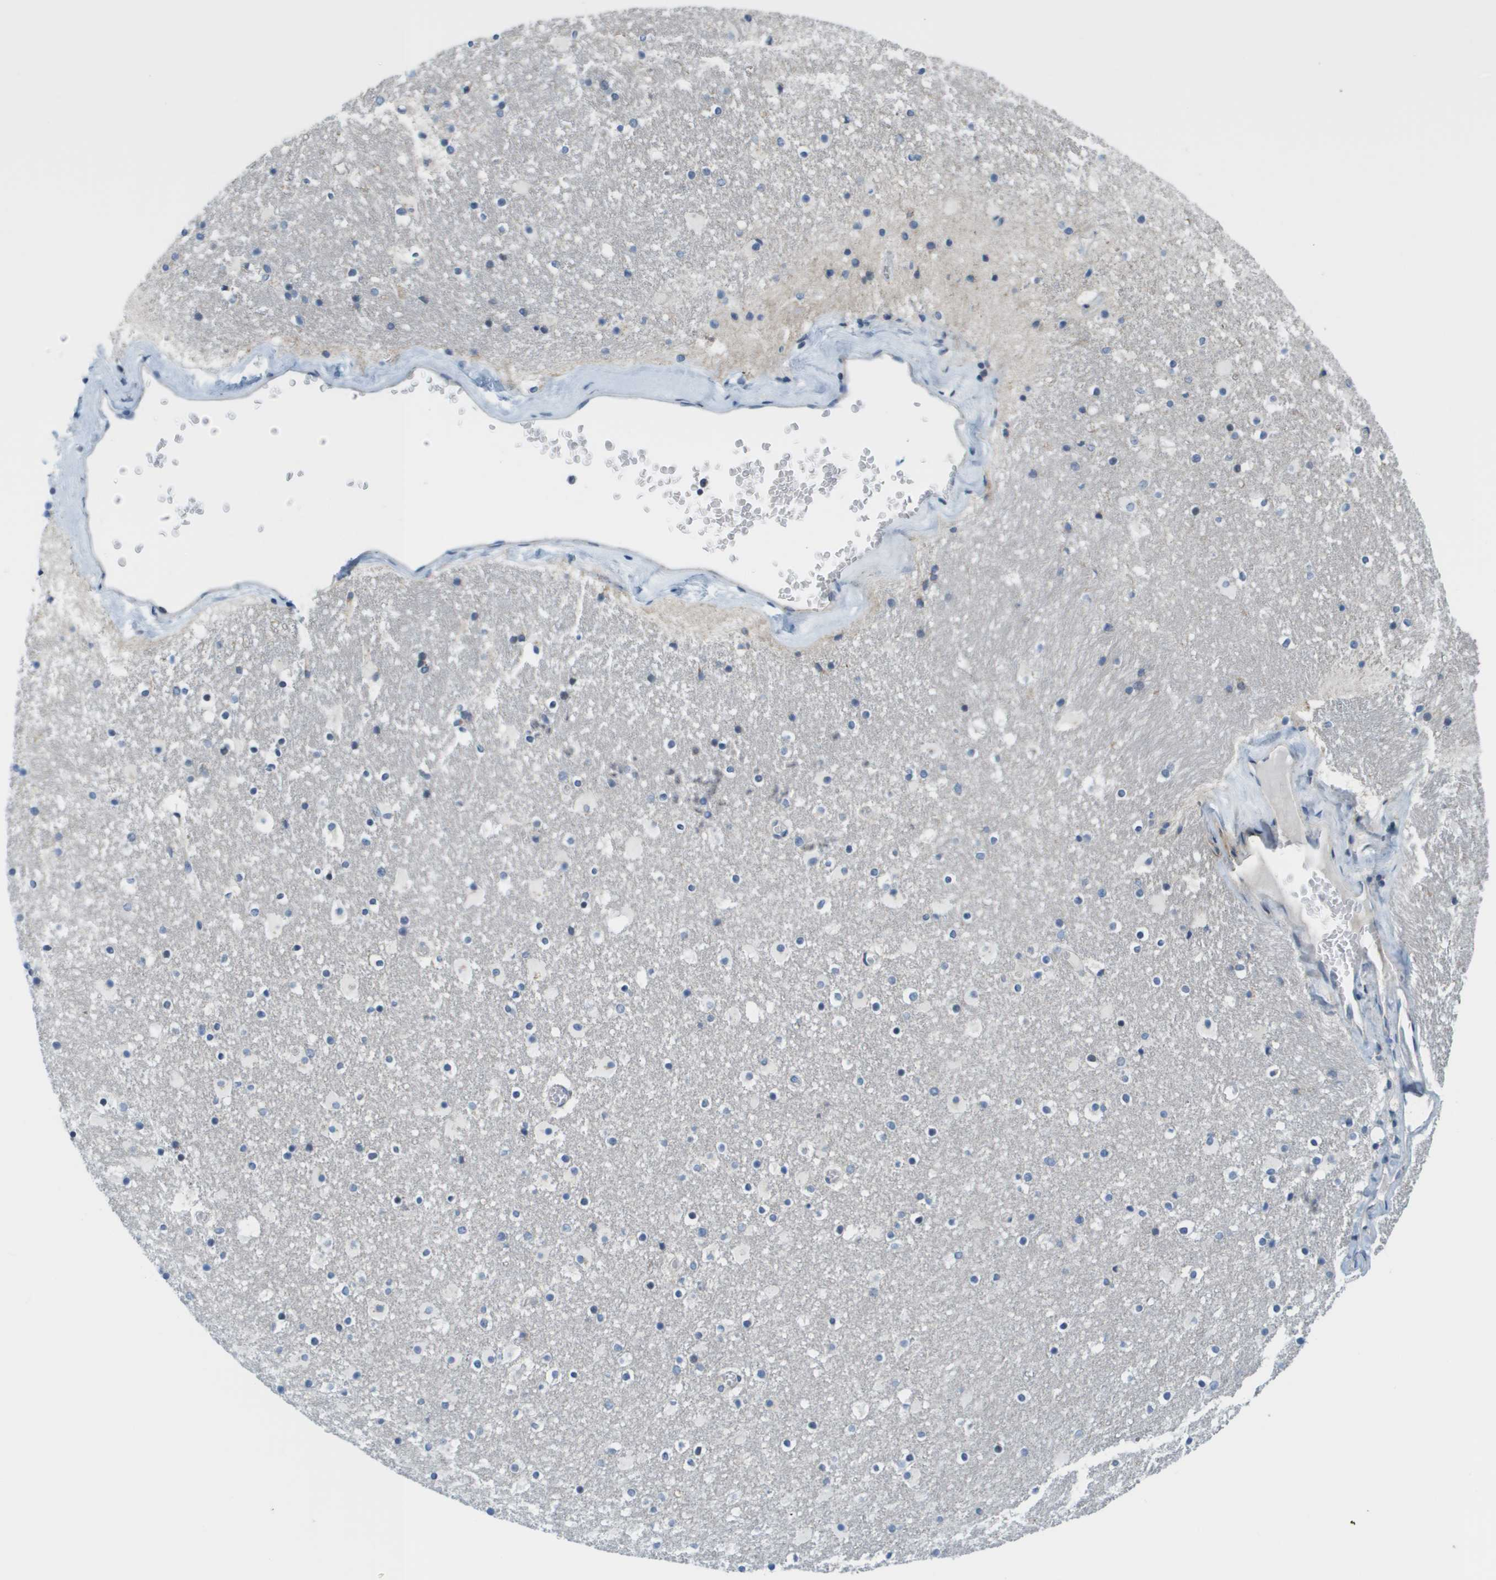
{"staining": {"intensity": "negative", "quantity": "none", "location": "none"}, "tissue": "caudate", "cell_type": "Glial cells", "image_type": "normal", "snomed": [{"axis": "morphology", "description": "Normal tissue, NOS"}, {"axis": "topography", "description": "Lateral ventricle wall"}], "caption": "This photomicrograph is of unremarkable caudate stained with immunohistochemistry (IHC) to label a protein in brown with the nuclei are counter-stained blue. There is no positivity in glial cells.", "gene": "KRT23", "patient": {"sex": "male", "age": 45}}